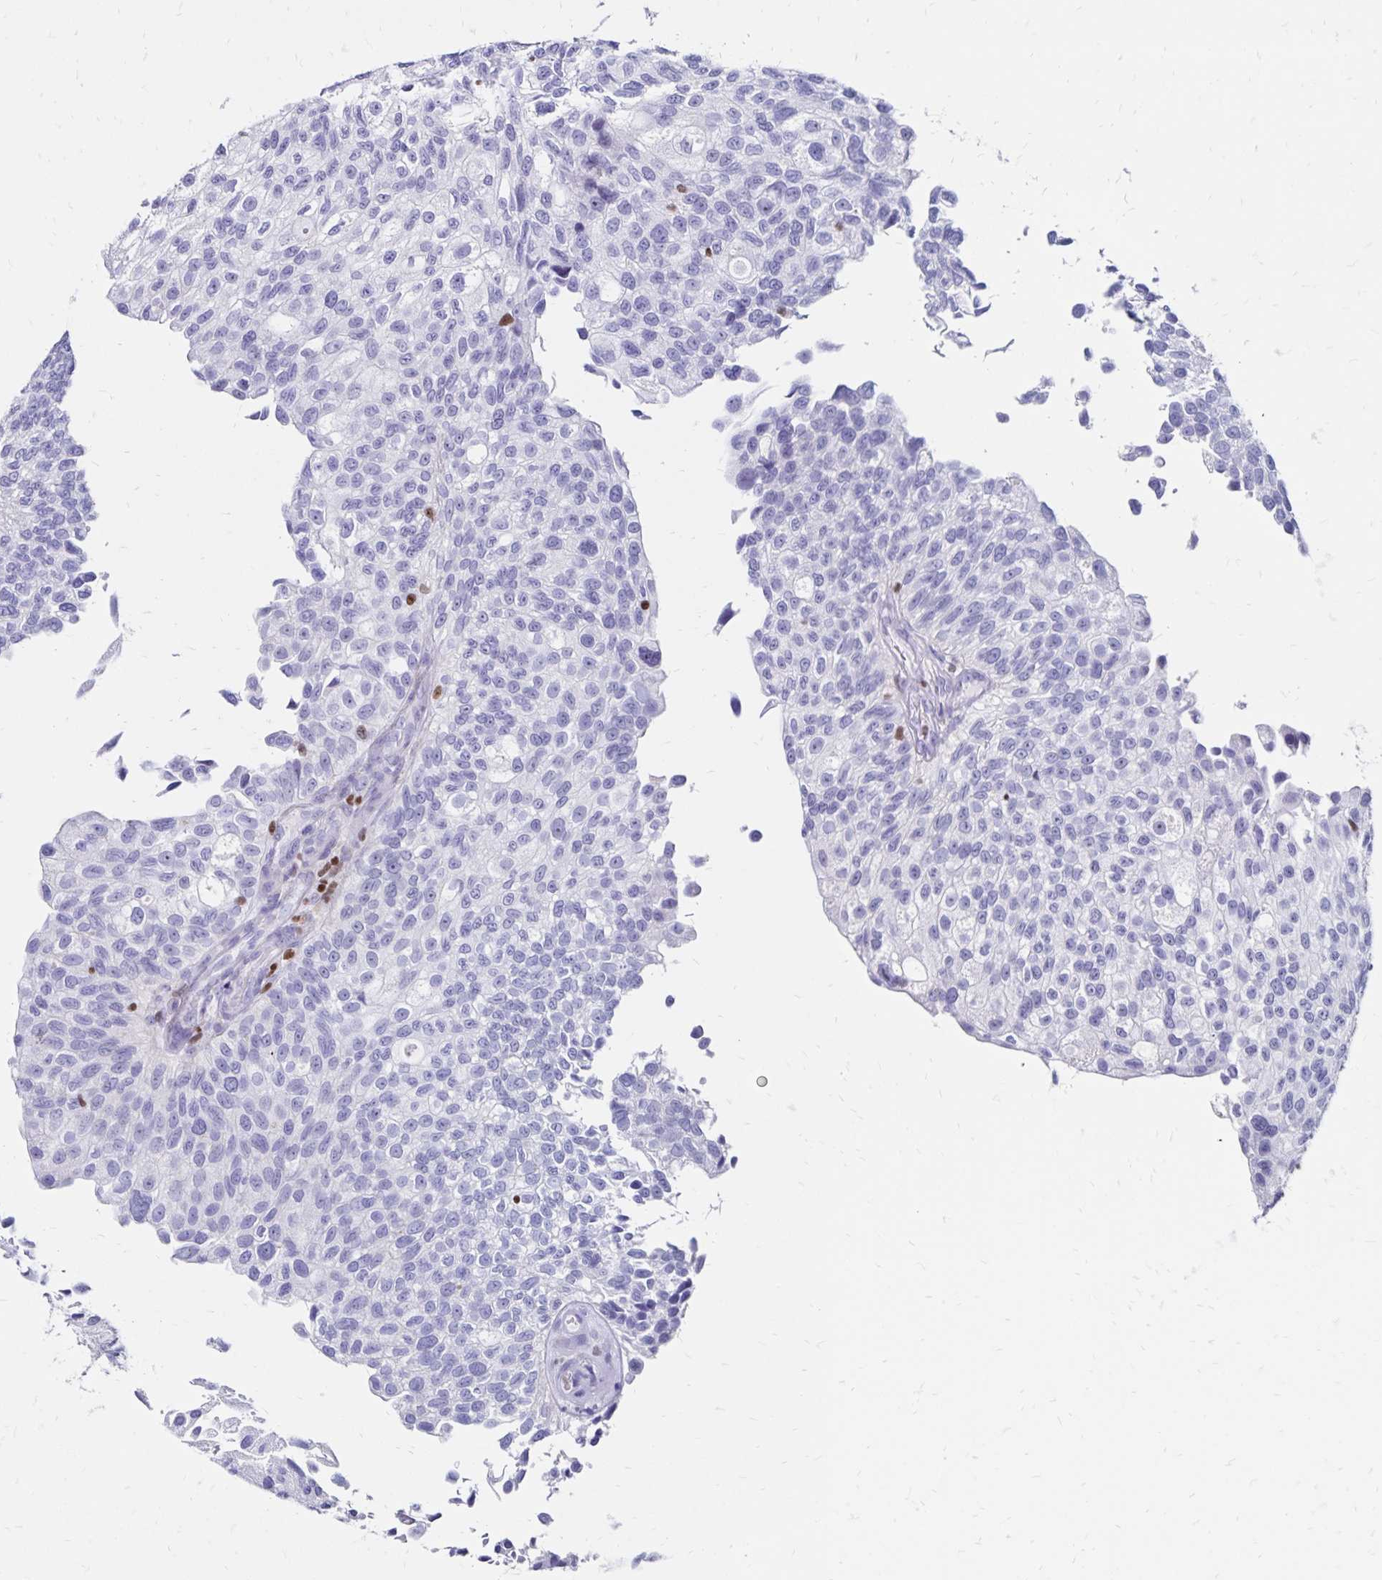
{"staining": {"intensity": "negative", "quantity": "none", "location": "none"}, "tissue": "urothelial cancer", "cell_type": "Tumor cells", "image_type": "cancer", "snomed": [{"axis": "morphology", "description": "Urothelial carcinoma, NOS"}, {"axis": "topography", "description": "Urinary bladder"}], "caption": "Human urothelial cancer stained for a protein using IHC reveals no staining in tumor cells.", "gene": "IKZF1", "patient": {"sex": "male", "age": 87}}